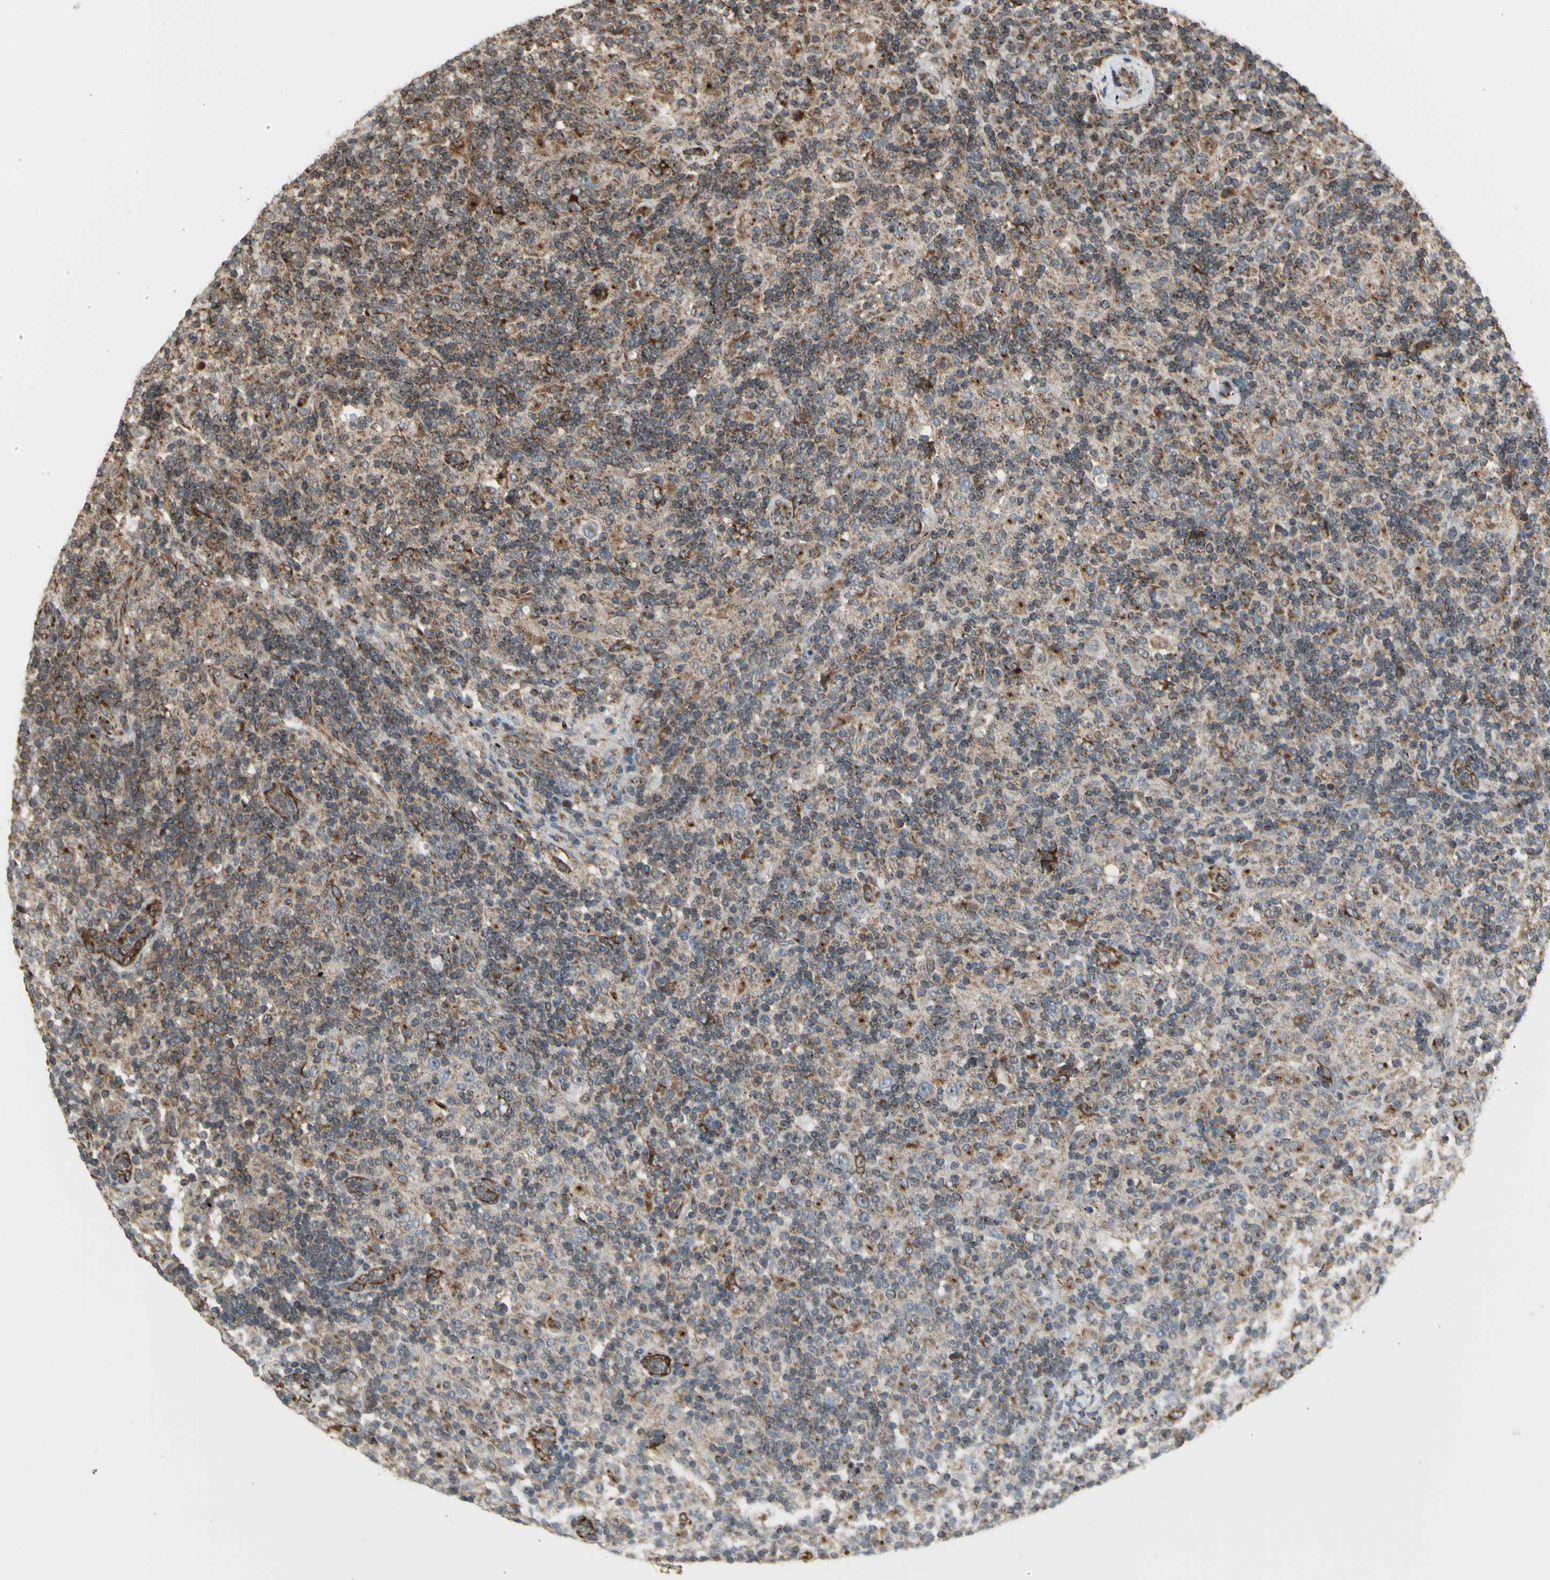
{"staining": {"intensity": "weak", "quantity": ">75%", "location": "cytoplasmic/membranous"}, "tissue": "lymphoma", "cell_type": "Tumor cells", "image_type": "cancer", "snomed": [{"axis": "morphology", "description": "Hodgkin's disease, NOS"}, {"axis": "topography", "description": "Lymph node"}], "caption": "Immunohistochemistry staining of lymphoma, which exhibits low levels of weak cytoplasmic/membranous expression in about >75% of tumor cells indicating weak cytoplasmic/membranous protein staining. The staining was performed using DAB (3,3'-diaminobenzidine) (brown) for protein detection and nuclei were counterstained in hematoxylin (blue).", "gene": "SLC39A9", "patient": {"sex": "male", "age": 70}}